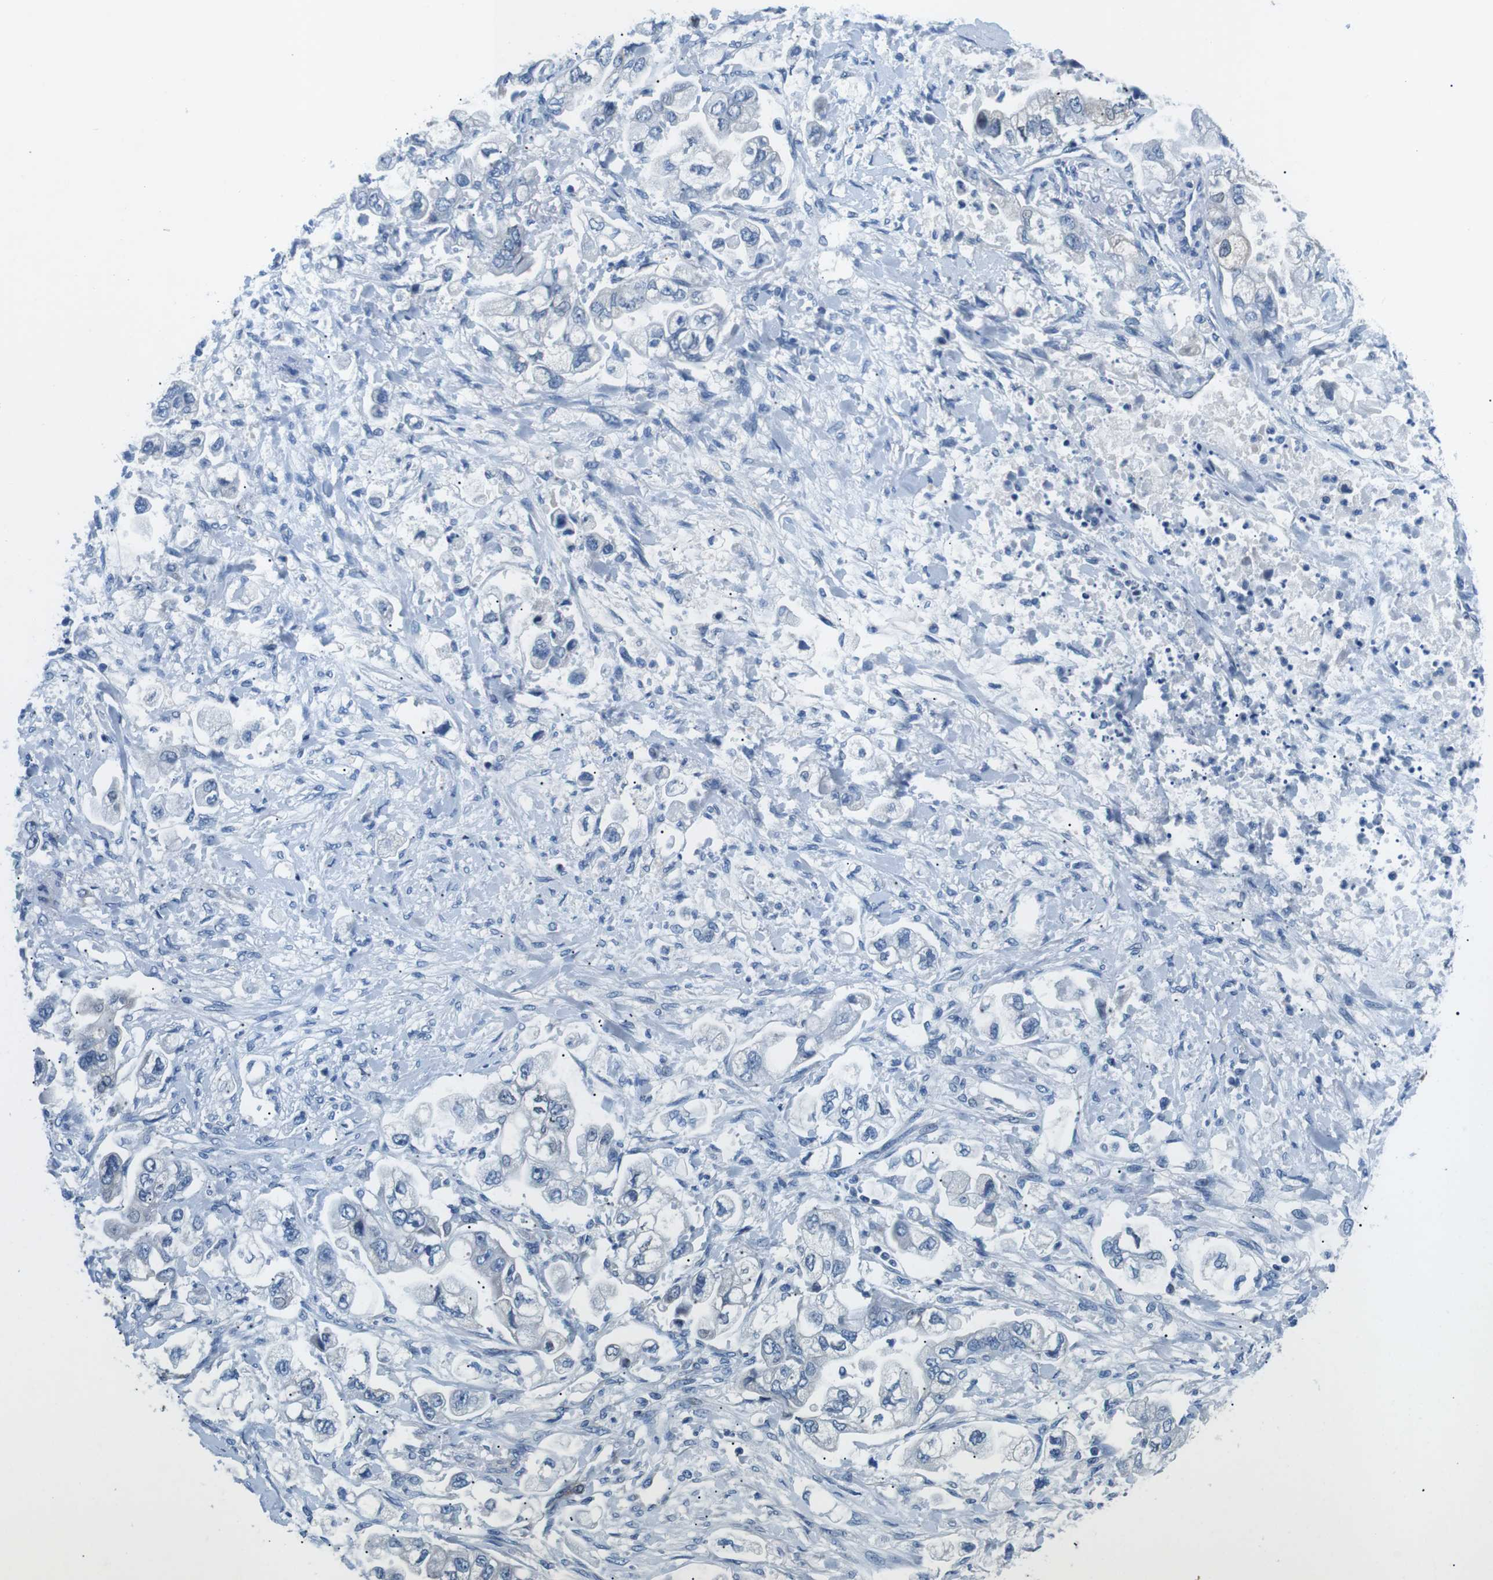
{"staining": {"intensity": "negative", "quantity": "none", "location": "none"}, "tissue": "stomach cancer", "cell_type": "Tumor cells", "image_type": "cancer", "snomed": [{"axis": "morphology", "description": "Normal tissue, NOS"}, {"axis": "morphology", "description": "Adenocarcinoma, NOS"}, {"axis": "topography", "description": "Stomach"}], "caption": "Tumor cells show no significant staining in stomach adenocarcinoma. (DAB (3,3'-diaminobenzidine) immunohistochemistry (IHC), high magnification).", "gene": "PHLDA1", "patient": {"sex": "male", "age": 62}}